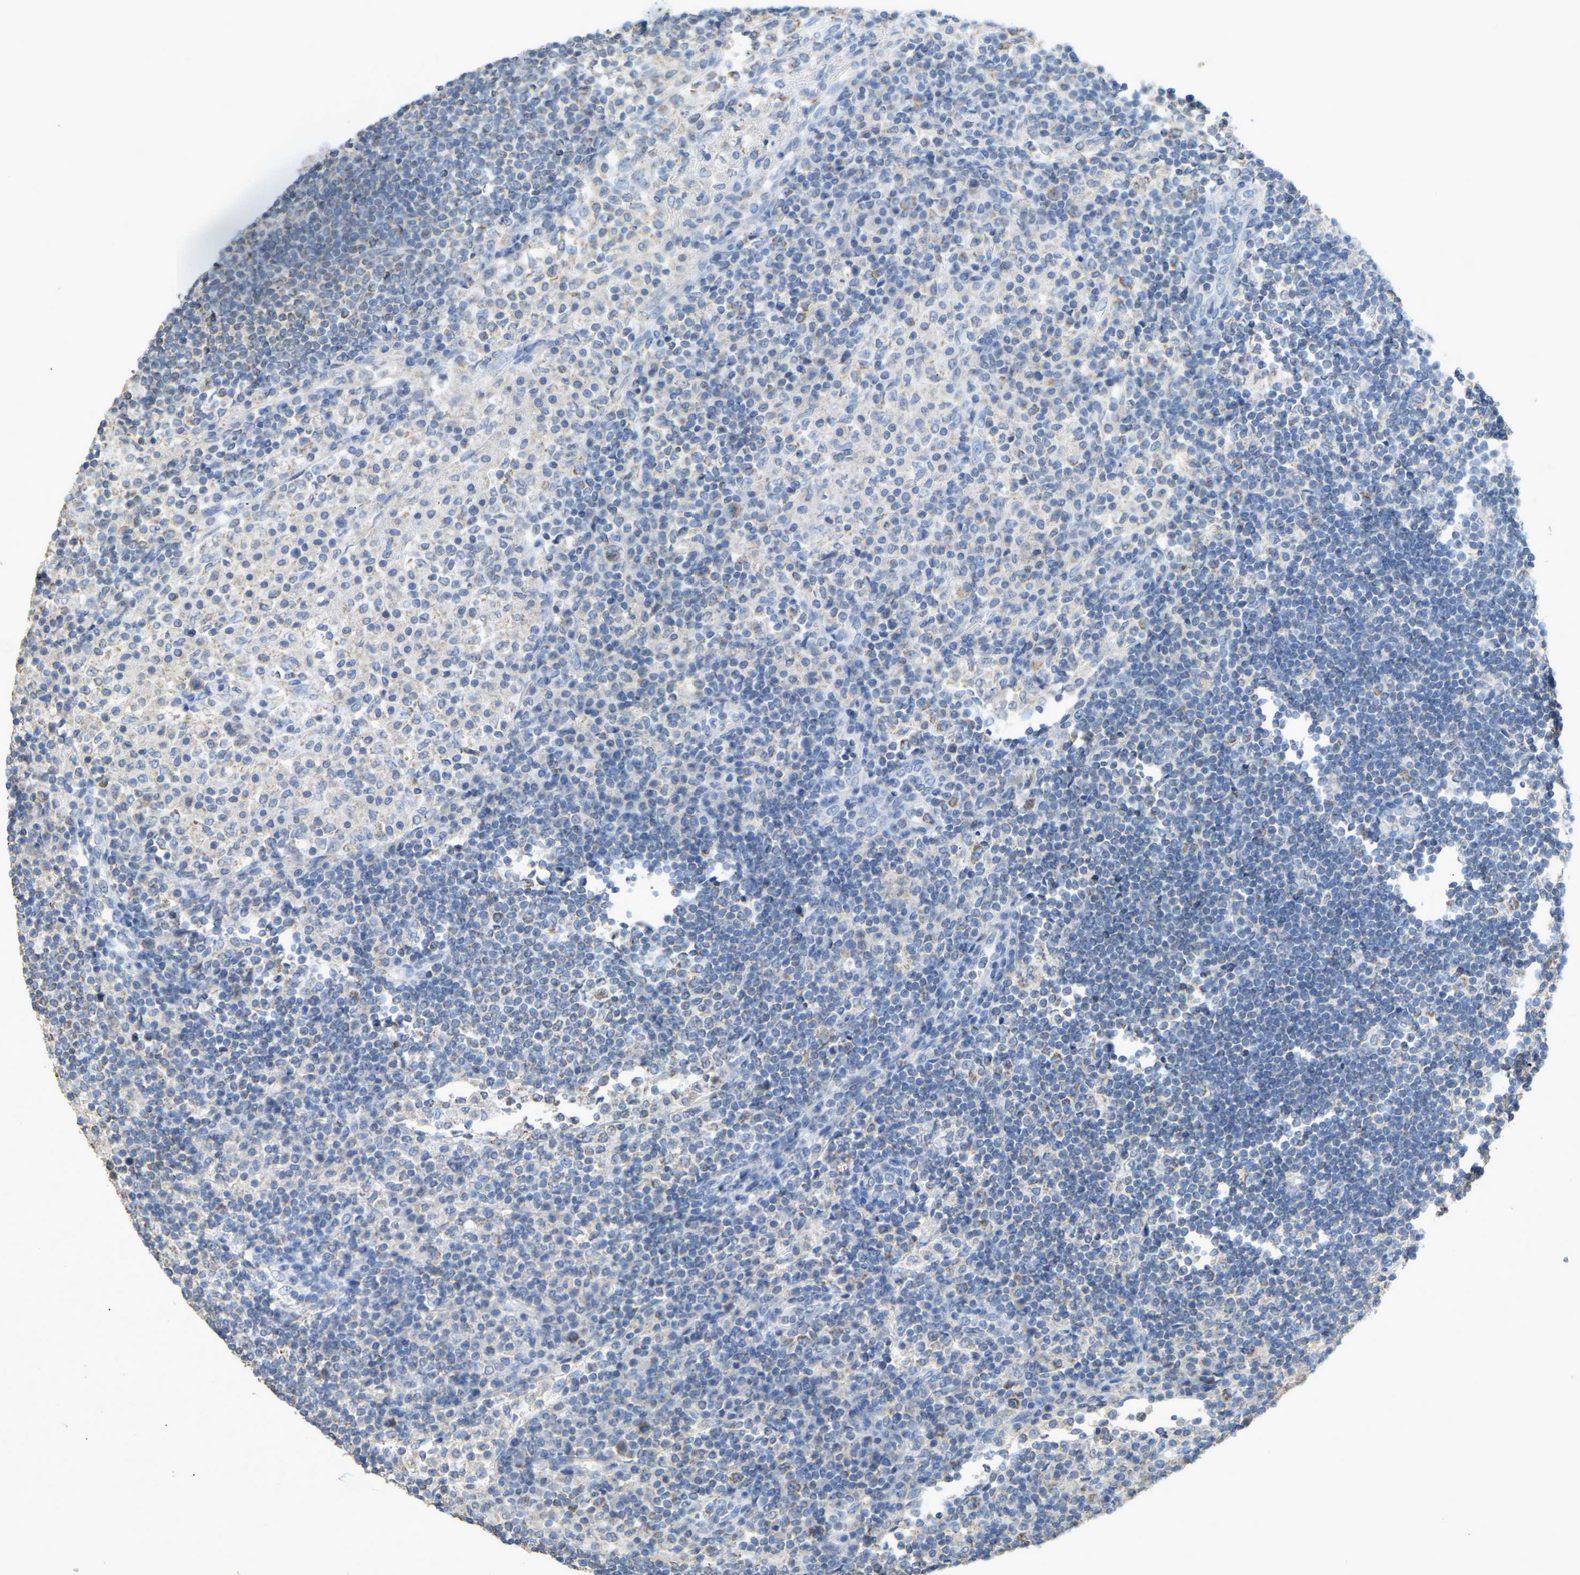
{"staining": {"intensity": "negative", "quantity": "none", "location": "none"}, "tissue": "lymph node", "cell_type": "Germinal center cells", "image_type": "normal", "snomed": [{"axis": "morphology", "description": "Normal tissue, NOS"}, {"axis": "topography", "description": "Lymph node"}], "caption": "Immunohistochemistry (IHC) photomicrograph of unremarkable lymph node stained for a protein (brown), which displays no positivity in germinal center cells. Brightfield microscopy of IHC stained with DAB (3,3'-diaminobenzidine) (brown) and hematoxylin (blue), captured at high magnification.", "gene": "SERPINB5", "patient": {"sex": "female", "age": 53}}